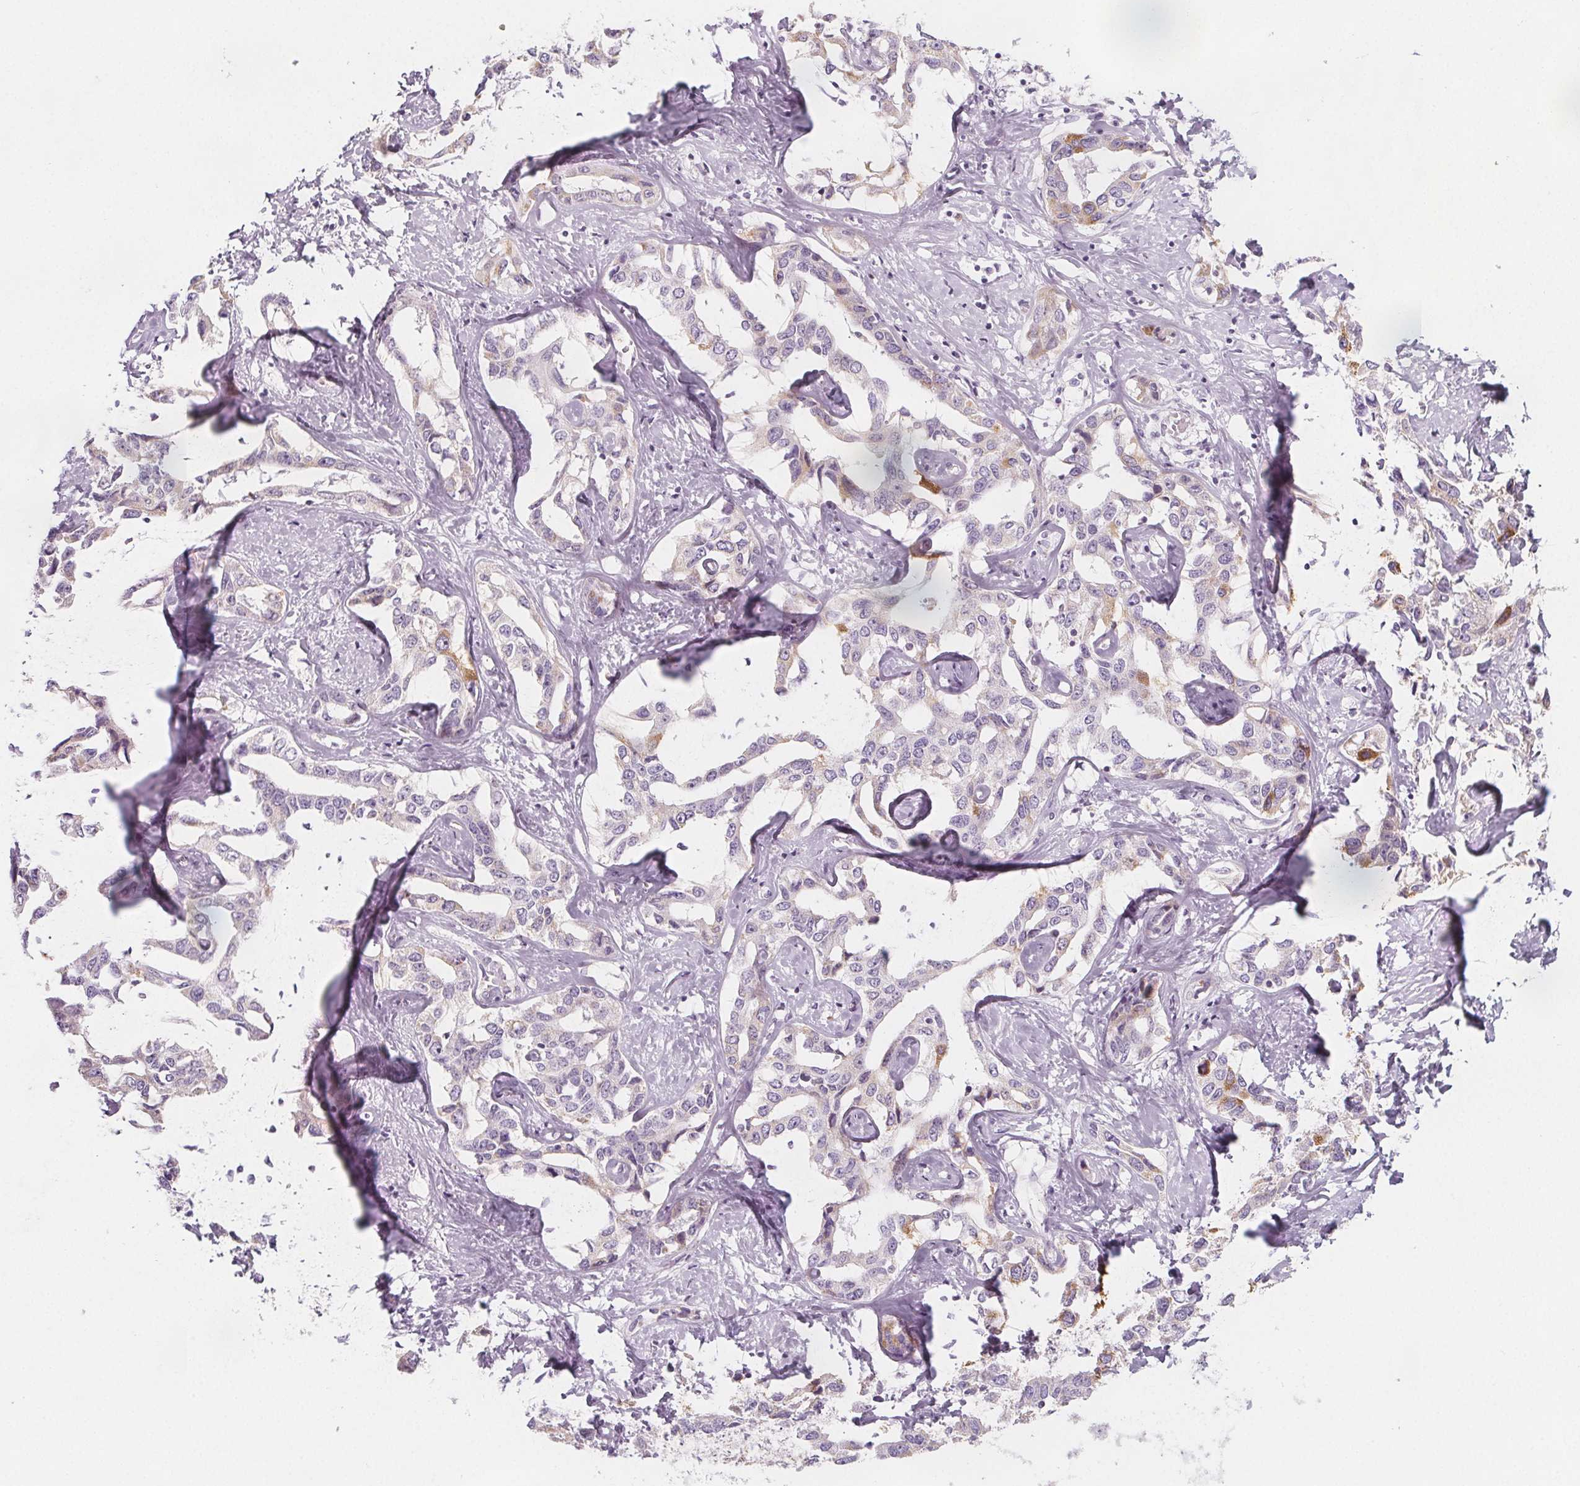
{"staining": {"intensity": "negative", "quantity": "none", "location": "none"}, "tissue": "liver cancer", "cell_type": "Tumor cells", "image_type": "cancer", "snomed": [{"axis": "morphology", "description": "Cholangiocarcinoma"}, {"axis": "topography", "description": "Liver"}], "caption": "Protein analysis of cholangiocarcinoma (liver) exhibits no significant positivity in tumor cells.", "gene": "IL17C", "patient": {"sex": "male", "age": 59}}